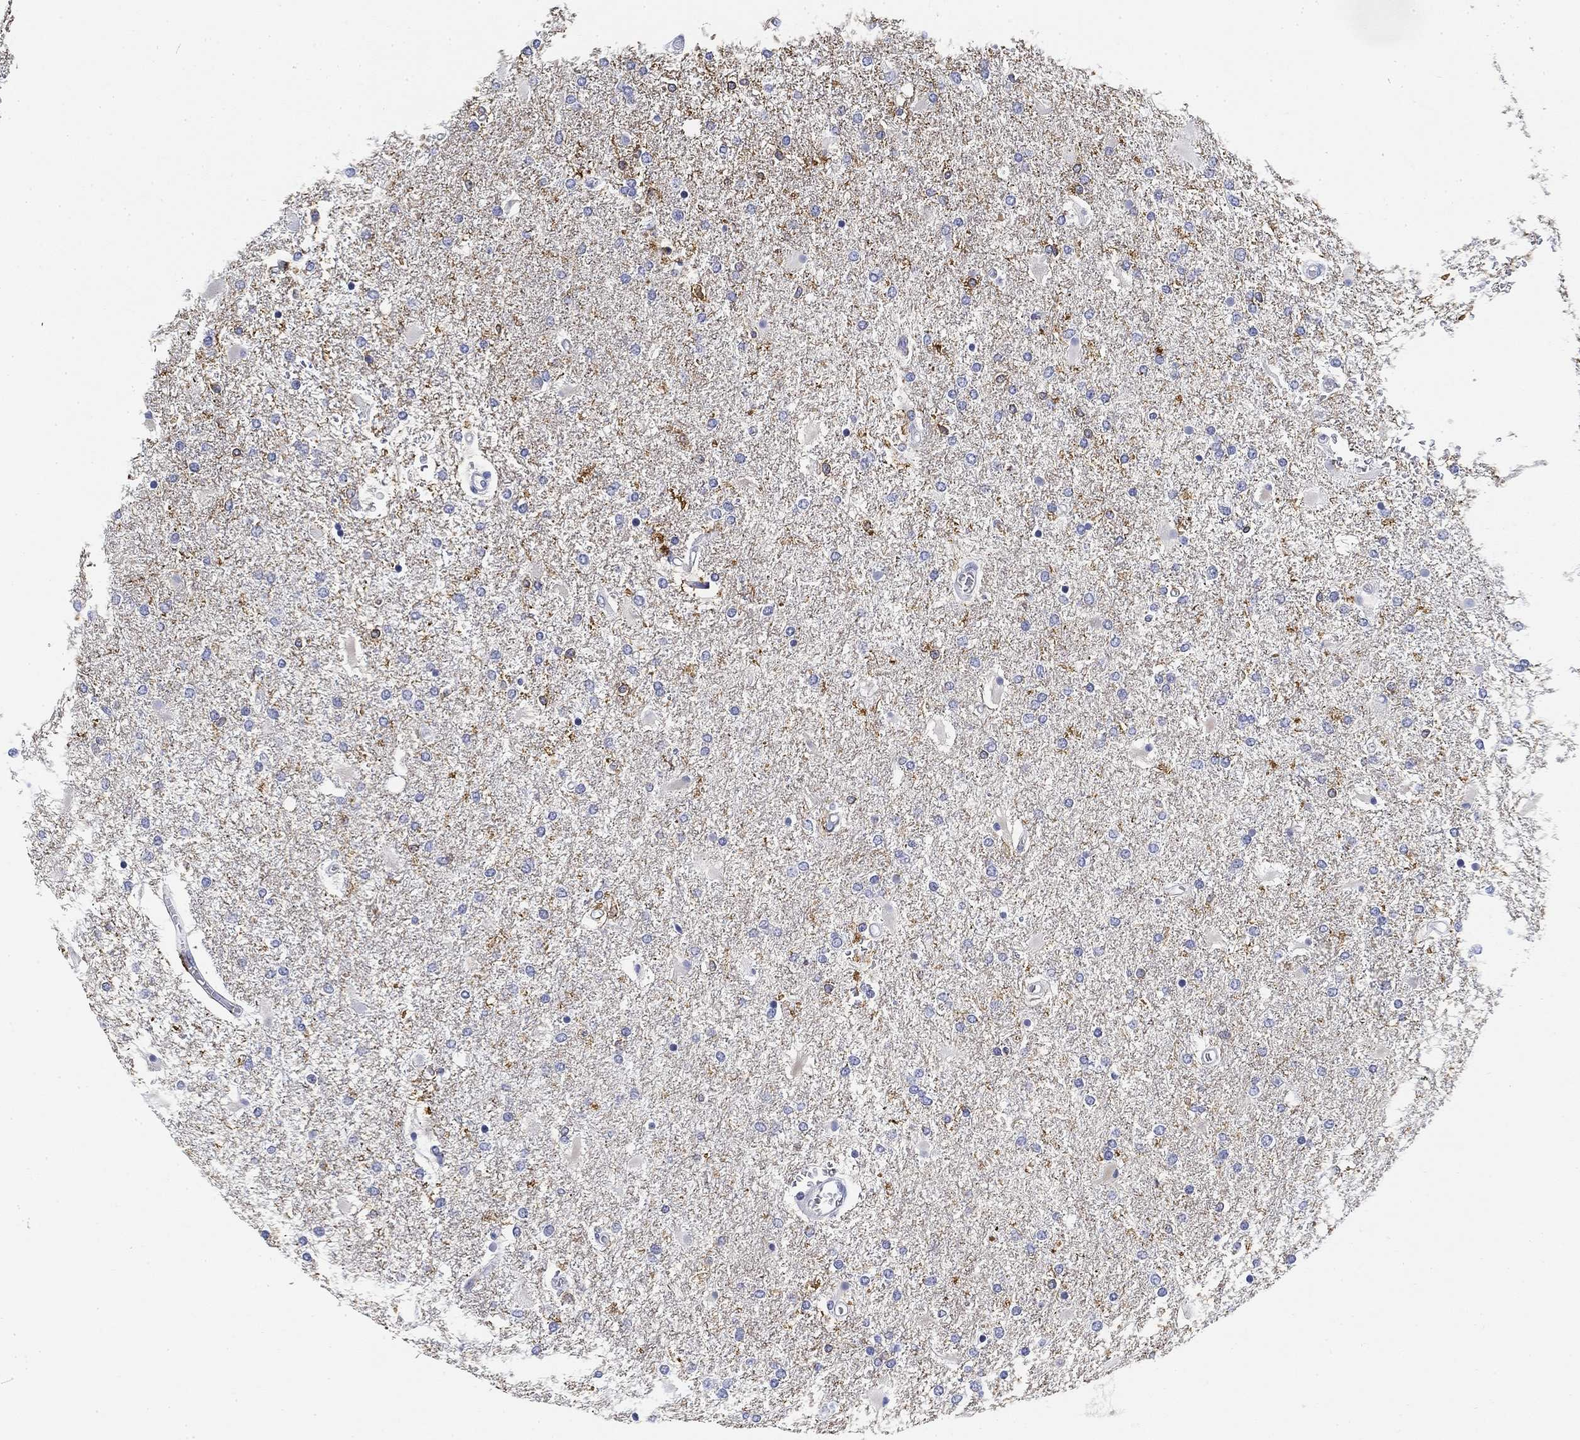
{"staining": {"intensity": "moderate", "quantity": "<25%", "location": "cytoplasmic/membranous"}, "tissue": "glioma", "cell_type": "Tumor cells", "image_type": "cancer", "snomed": [{"axis": "morphology", "description": "Glioma, malignant, High grade"}, {"axis": "topography", "description": "Cerebral cortex"}], "caption": "Malignant glioma (high-grade) stained with DAB (3,3'-diaminobenzidine) IHC exhibits low levels of moderate cytoplasmic/membranous staining in about <25% of tumor cells.", "gene": "SLC2A5", "patient": {"sex": "male", "age": 79}}